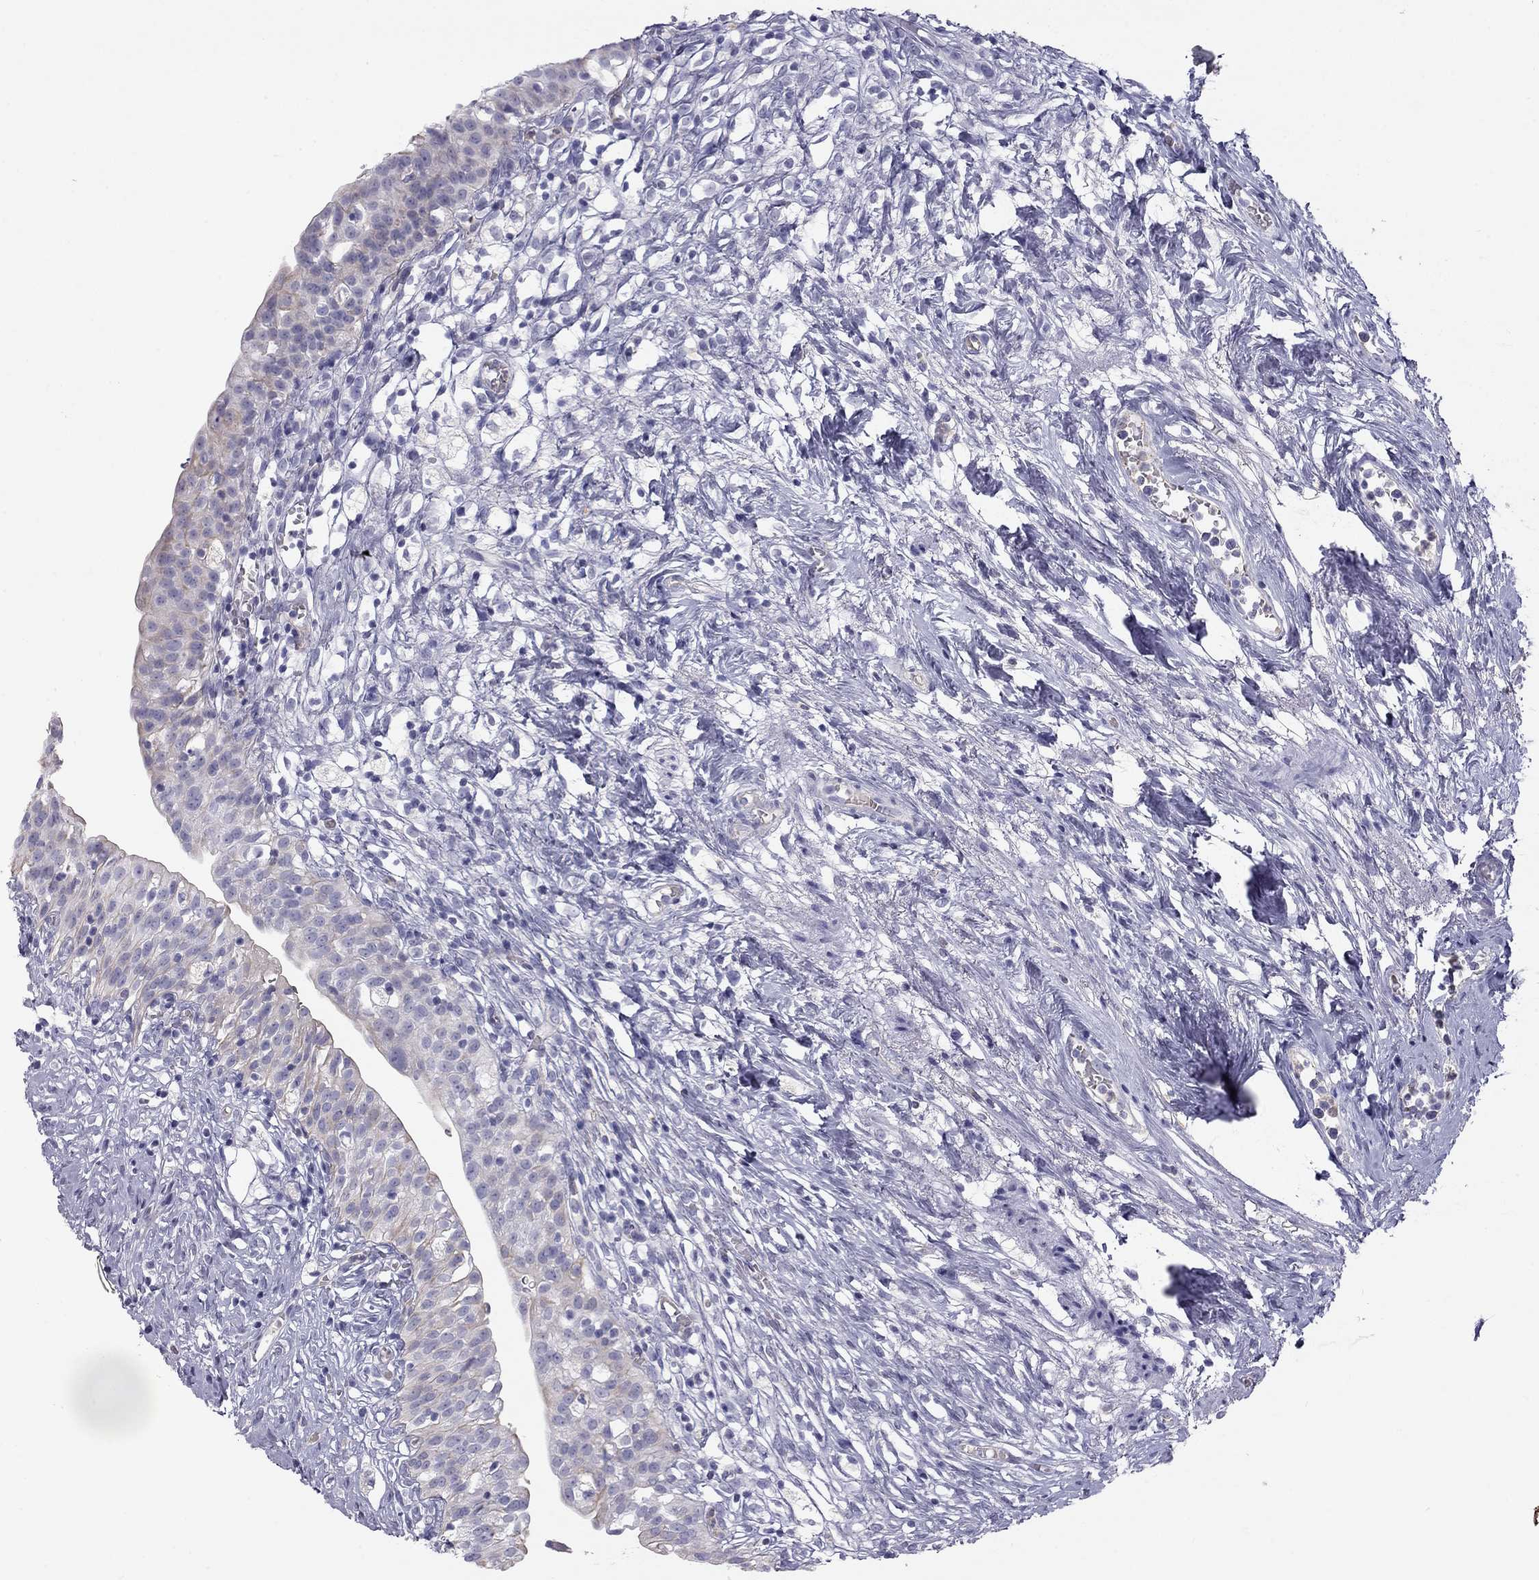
{"staining": {"intensity": "weak", "quantity": "<25%", "location": "cytoplasmic/membranous"}, "tissue": "urinary bladder", "cell_type": "Urothelial cells", "image_type": "normal", "snomed": [{"axis": "morphology", "description": "Normal tissue, NOS"}, {"axis": "topography", "description": "Urinary bladder"}], "caption": "Urothelial cells show no significant expression in benign urinary bladder. (Brightfield microscopy of DAB immunohistochemistry at high magnification).", "gene": "TDRD6", "patient": {"sex": "male", "age": 76}}